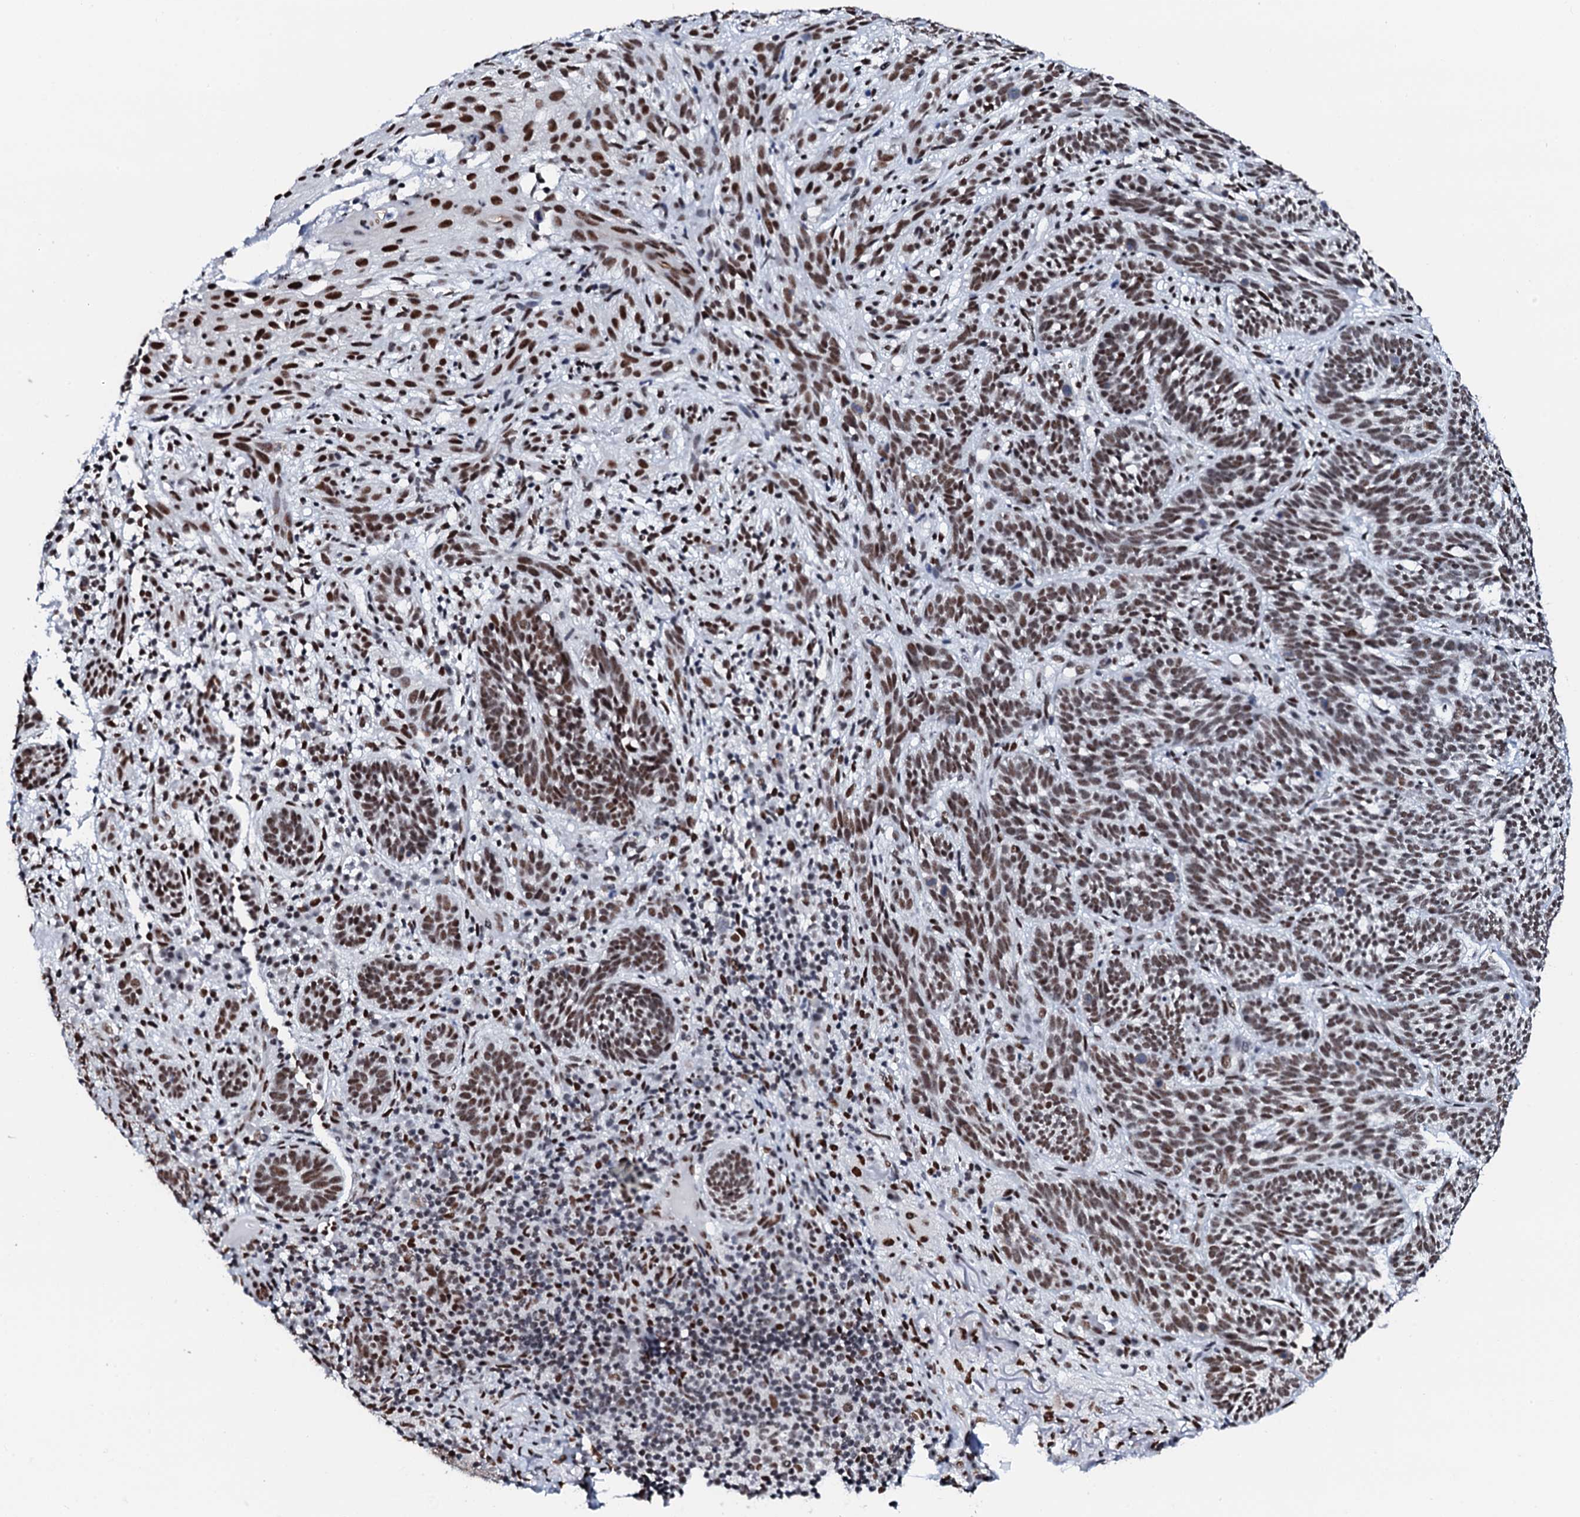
{"staining": {"intensity": "strong", "quantity": ">75%", "location": "nuclear"}, "tissue": "skin cancer", "cell_type": "Tumor cells", "image_type": "cancer", "snomed": [{"axis": "morphology", "description": "Basal cell carcinoma"}, {"axis": "topography", "description": "Skin"}], "caption": "Protein expression analysis of basal cell carcinoma (skin) exhibits strong nuclear staining in about >75% of tumor cells.", "gene": "NKAPD1", "patient": {"sex": "male", "age": 71}}